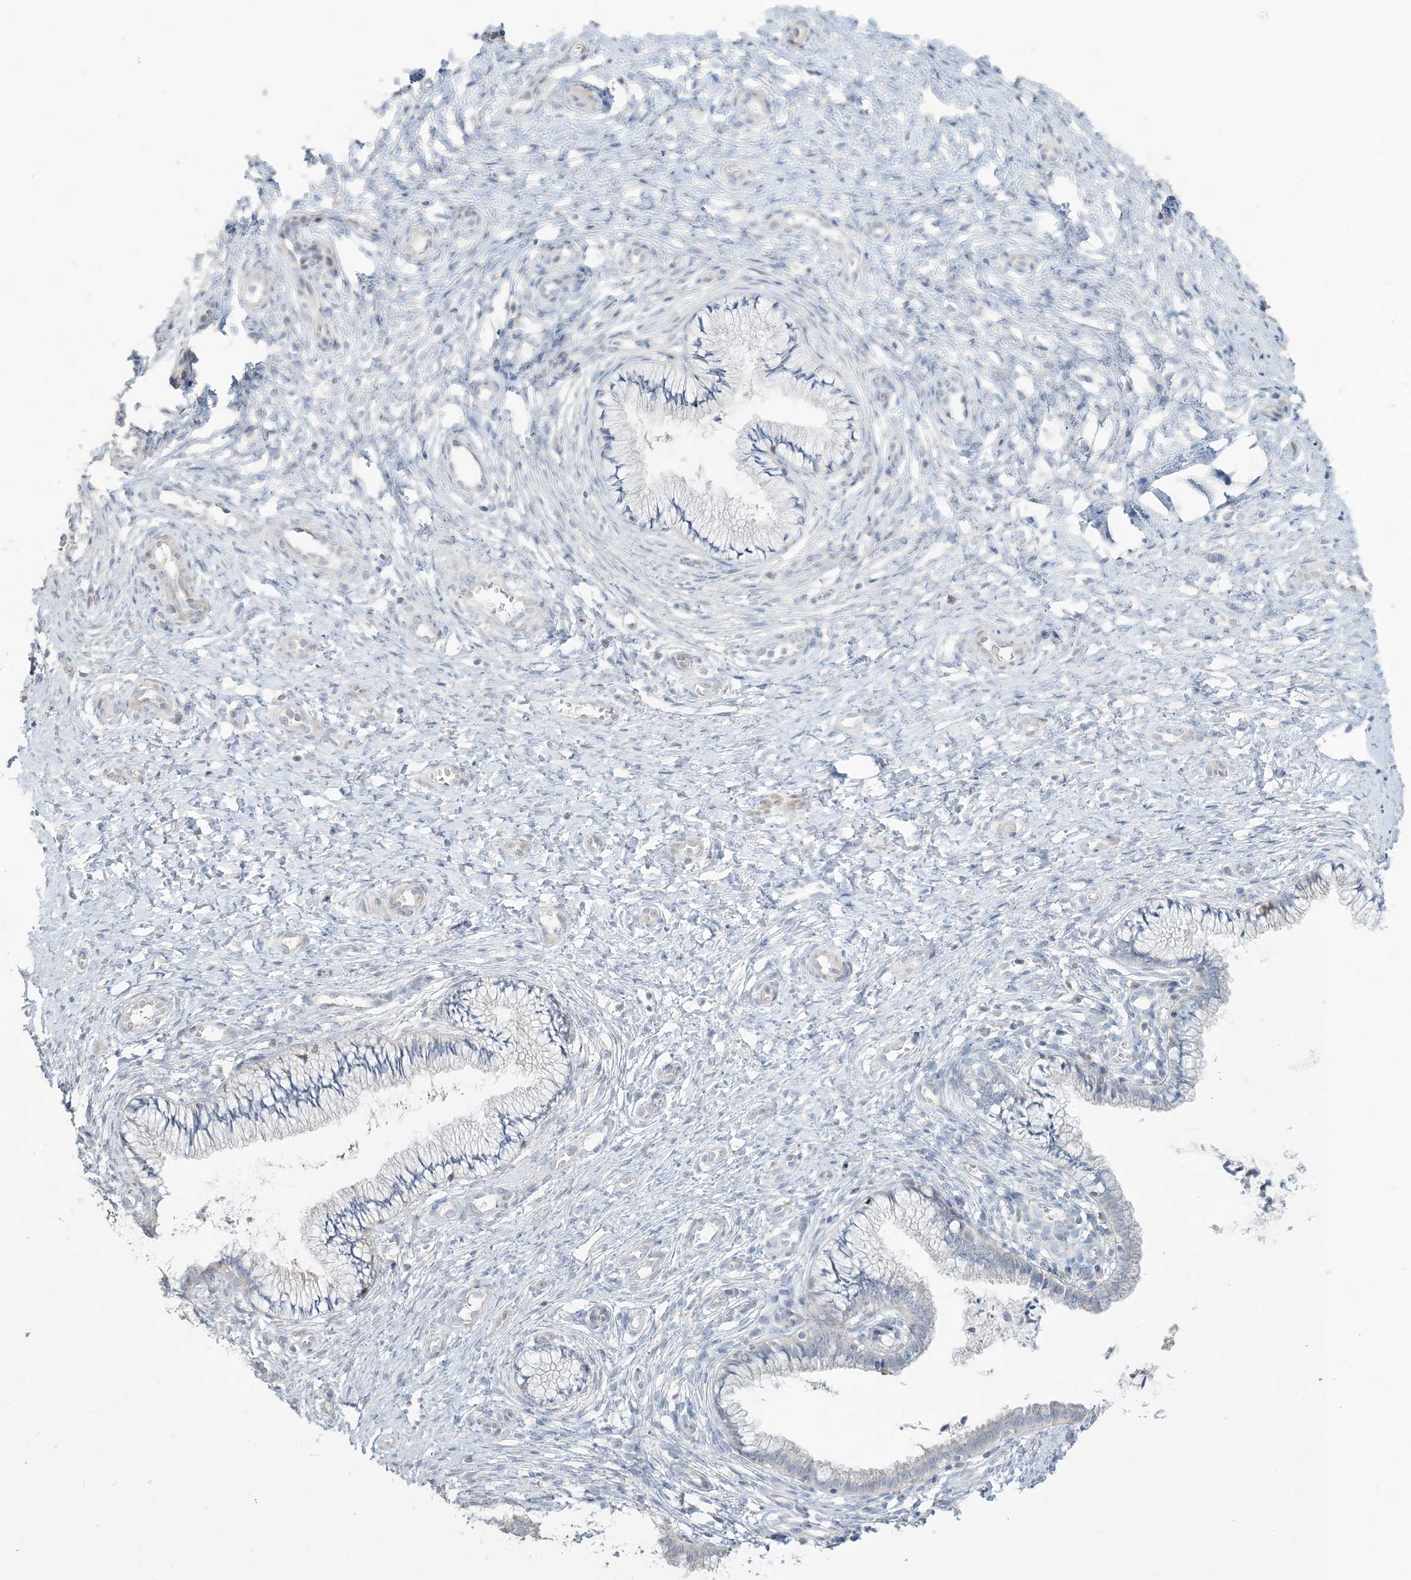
{"staining": {"intensity": "negative", "quantity": "none", "location": "none"}, "tissue": "cervix", "cell_type": "Glandular cells", "image_type": "normal", "snomed": [{"axis": "morphology", "description": "Normal tissue, NOS"}, {"axis": "topography", "description": "Cervix"}], "caption": "Photomicrograph shows no significant protein staining in glandular cells of normal cervix. (DAB (3,3'-diaminobenzidine) IHC visualized using brightfield microscopy, high magnification).", "gene": "NPHS2", "patient": {"sex": "female", "age": 36}}